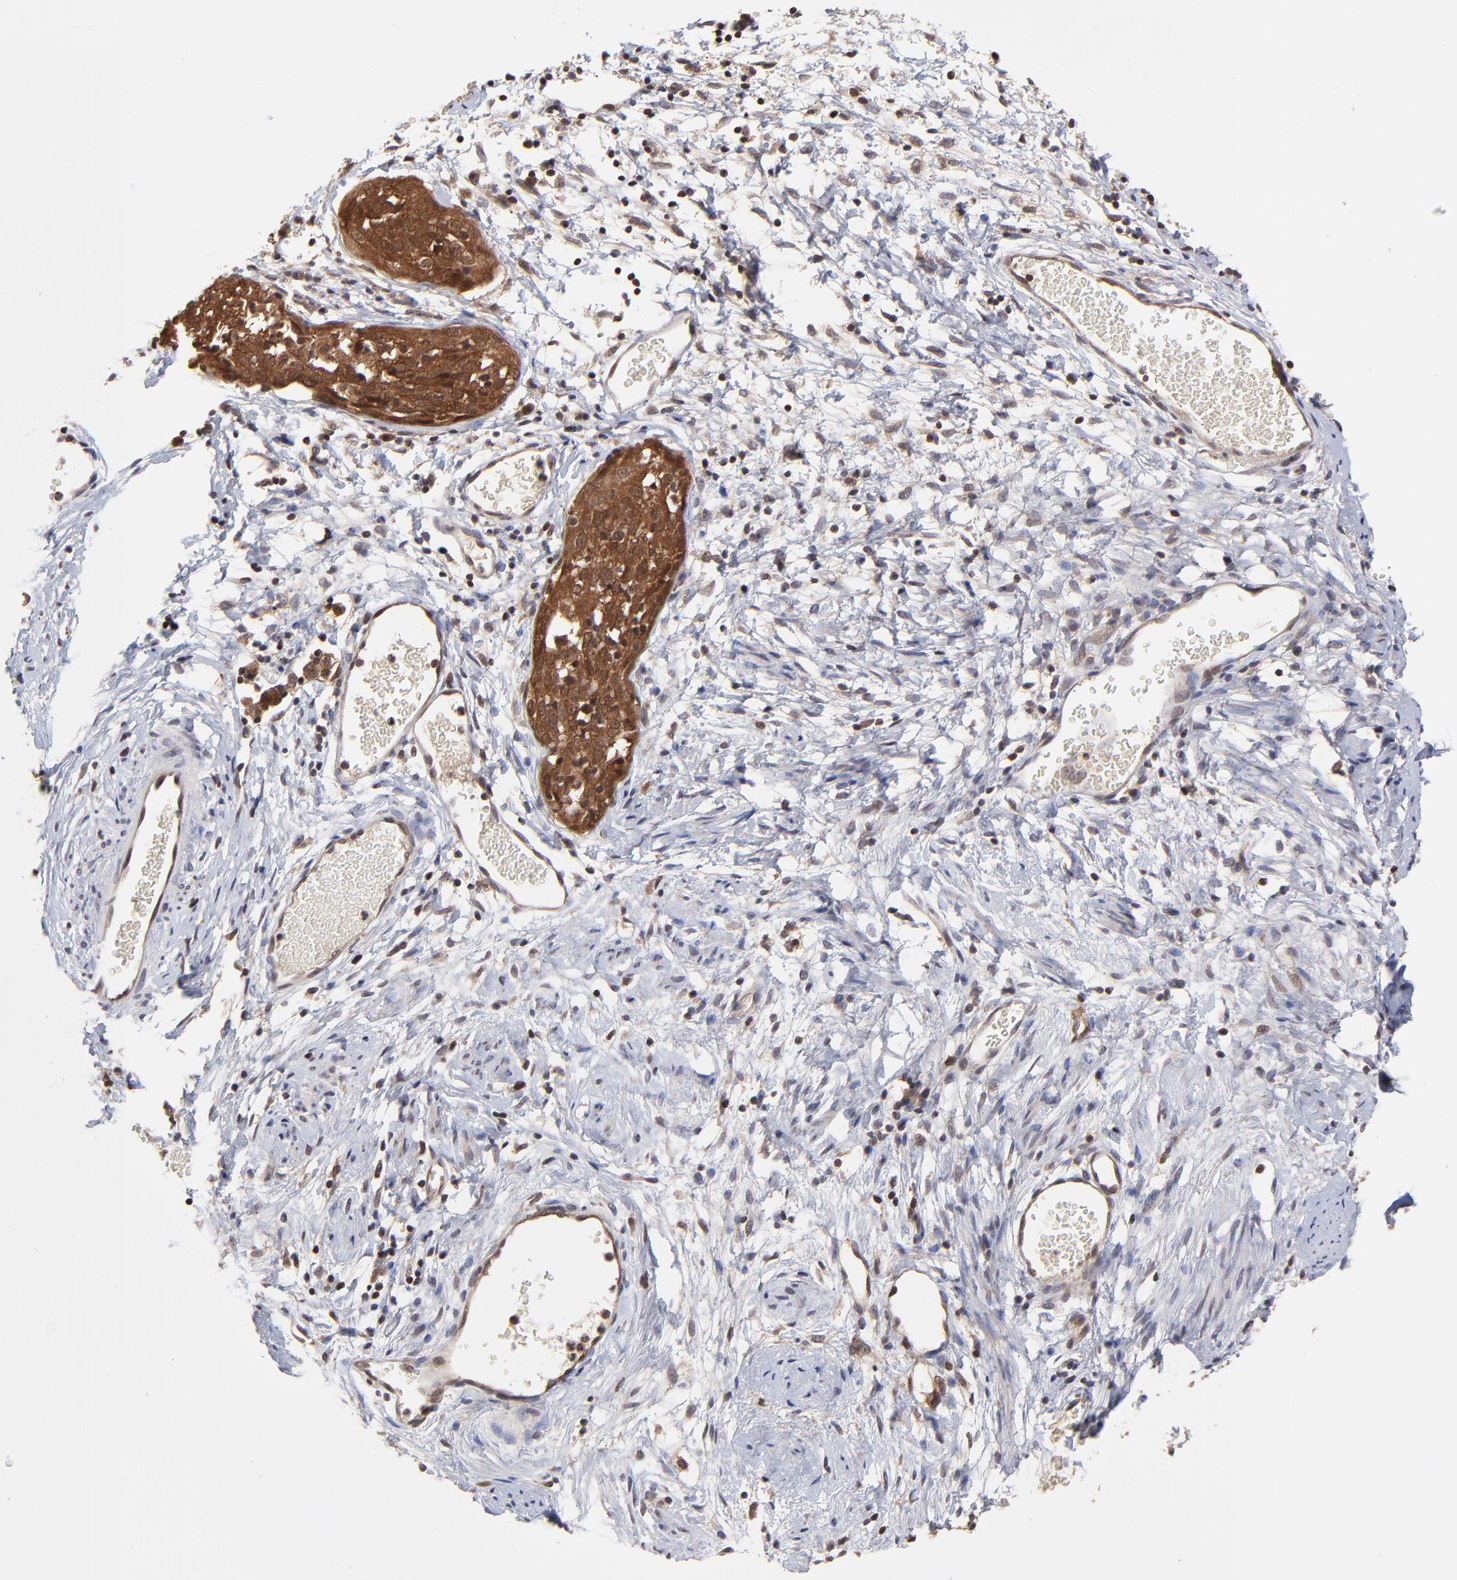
{"staining": {"intensity": "strong", "quantity": ">75%", "location": "cytoplasmic/membranous"}, "tissue": "cervical cancer", "cell_type": "Tumor cells", "image_type": "cancer", "snomed": [{"axis": "morphology", "description": "Normal tissue, NOS"}, {"axis": "morphology", "description": "Squamous cell carcinoma, NOS"}, {"axis": "topography", "description": "Cervix"}], "caption": "Strong cytoplasmic/membranous positivity is present in approximately >75% of tumor cells in cervical squamous cell carcinoma.", "gene": "UBE2L6", "patient": {"sex": "female", "age": 67}}